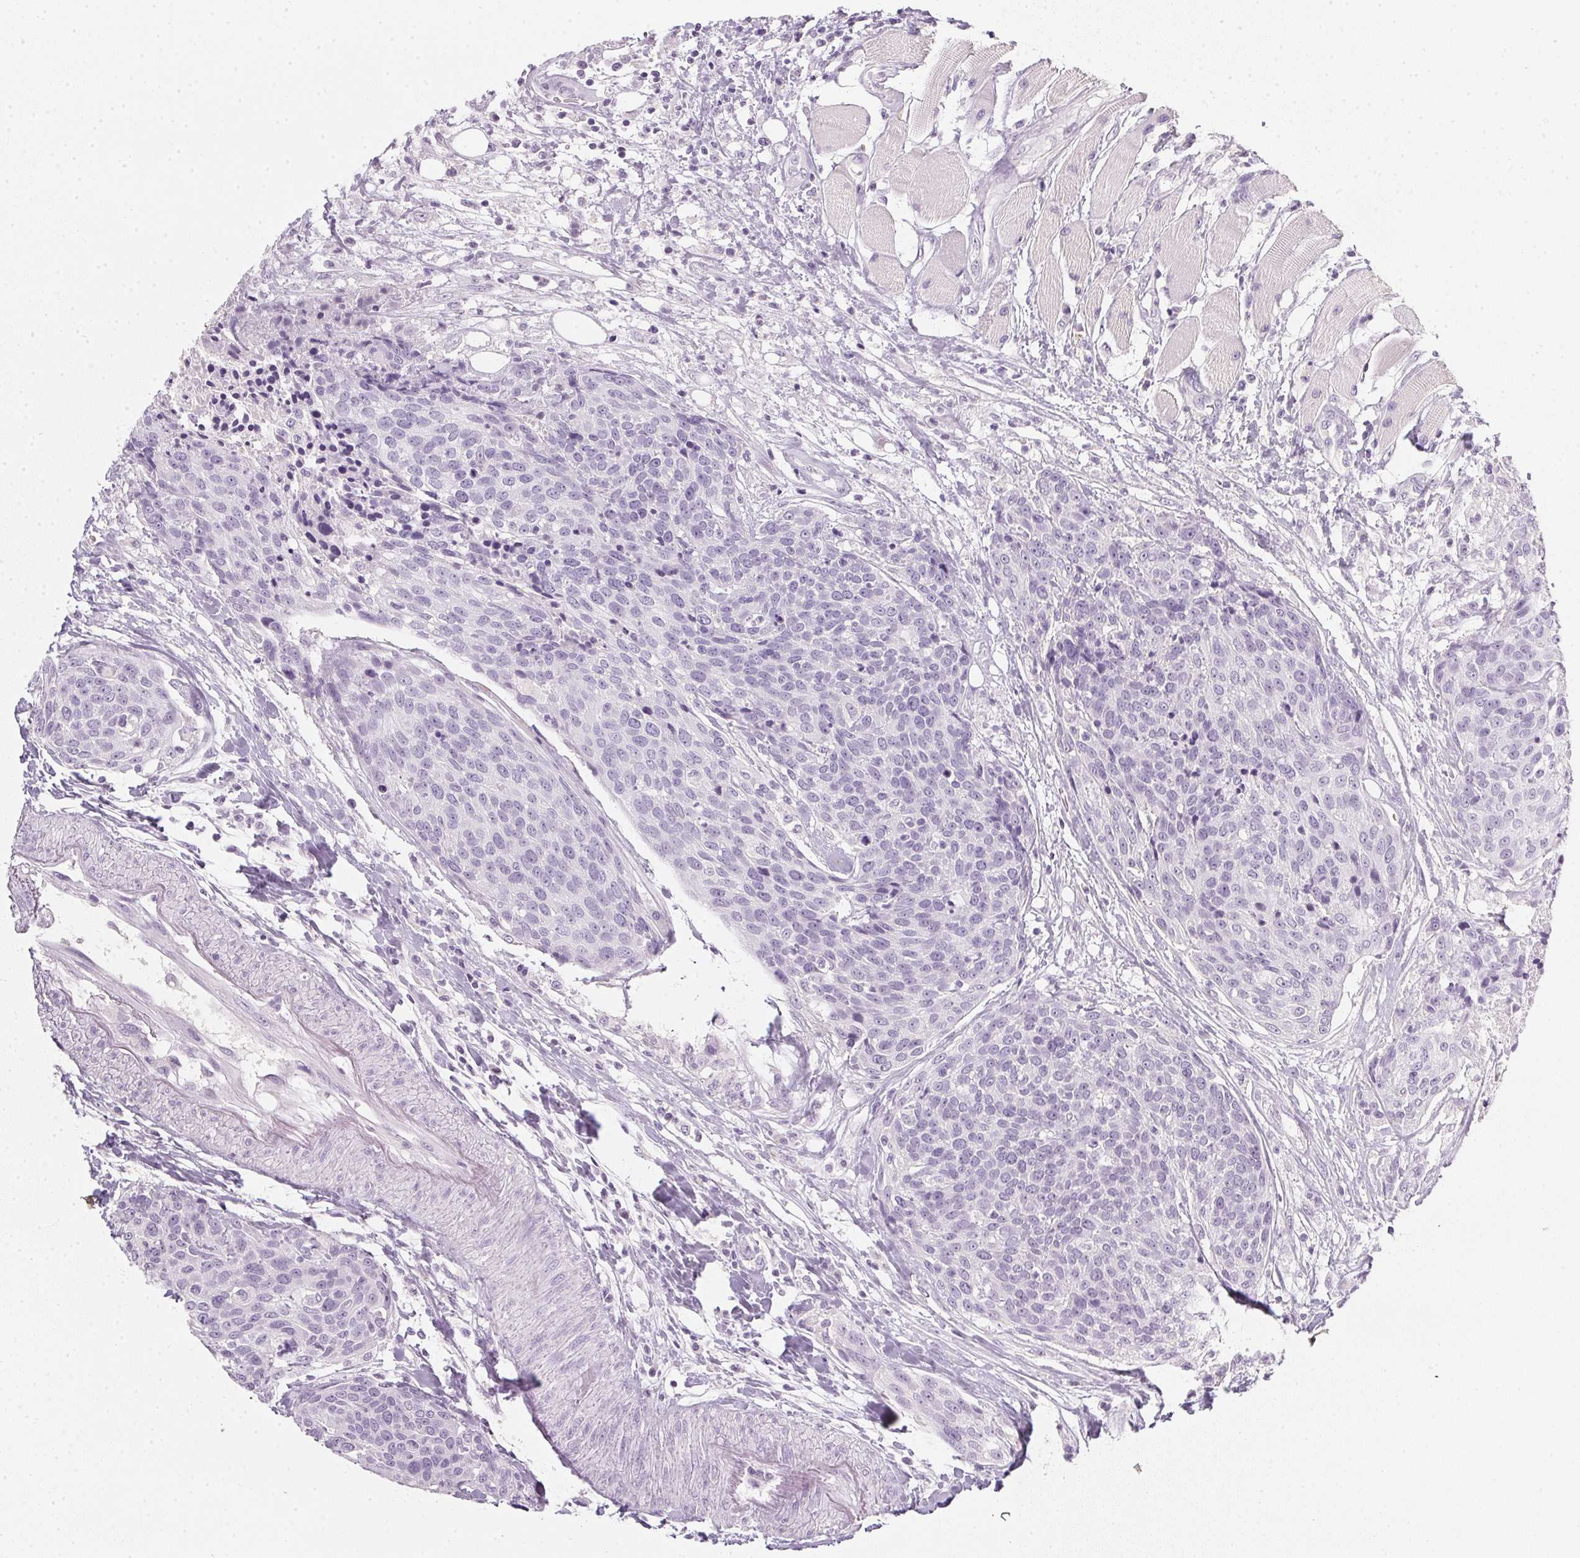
{"staining": {"intensity": "negative", "quantity": "none", "location": "none"}, "tissue": "head and neck cancer", "cell_type": "Tumor cells", "image_type": "cancer", "snomed": [{"axis": "morphology", "description": "Squamous cell carcinoma, NOS"}, {"axis": "topography", "description": "Oral tissue"}, {"axis": "topography", "description": "Head-Neck"}], "caption": "Head and neck cancer was stained to show a protein in brown. There is no significant positivity in tumor cells.", "gene": "TMEM72", "patient": {"sex": "male", "age": 64}}